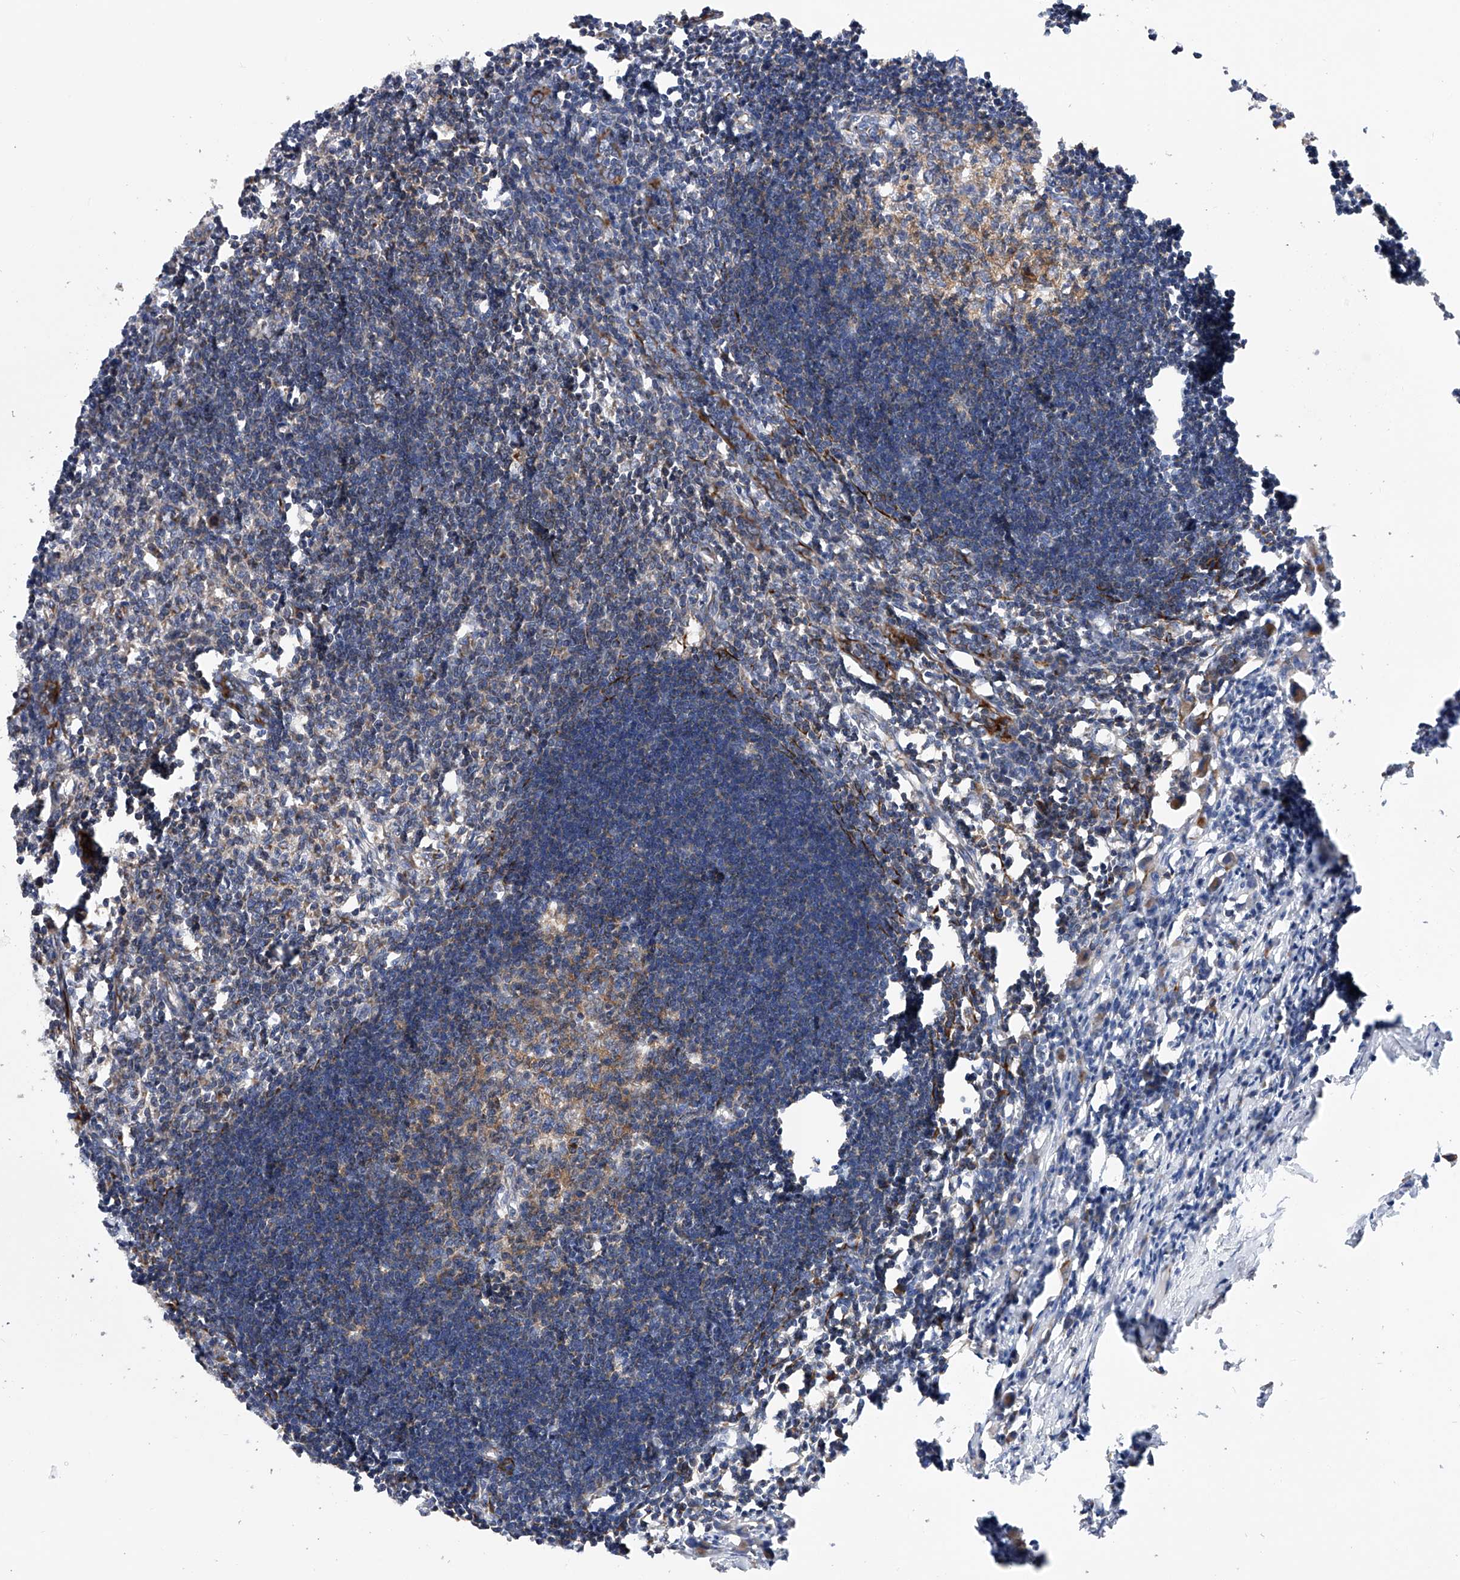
{"staining": {"intensity": "weak", "quantity": "25%-75%", "location": "cytoplasmic/membranous"}, "tissue": "lymph node", "cell_type": "Germinal center cells", "image_type": "normal", "snomed": [{"axis": "morphology", "description": "Normal tissue, NOS"}, {"axis": "morphology", "description": "Malignant melanoma, Metastatic site"}, {"axis": "topography", "description": "Lymph node"}], "caption": "High-magnification brightfield microscopy of benign lymph node stained with DAB (3,3'-diaminobenzidine) (brown) and counterstained with hematoxylin (blue). germinal center cells exhibit weak cytoplasmic/membranous positivity is seen in approximately25%-75% of cells.", "gene": "MLYCD", "patient": {"sex": "male", "age": 41}}